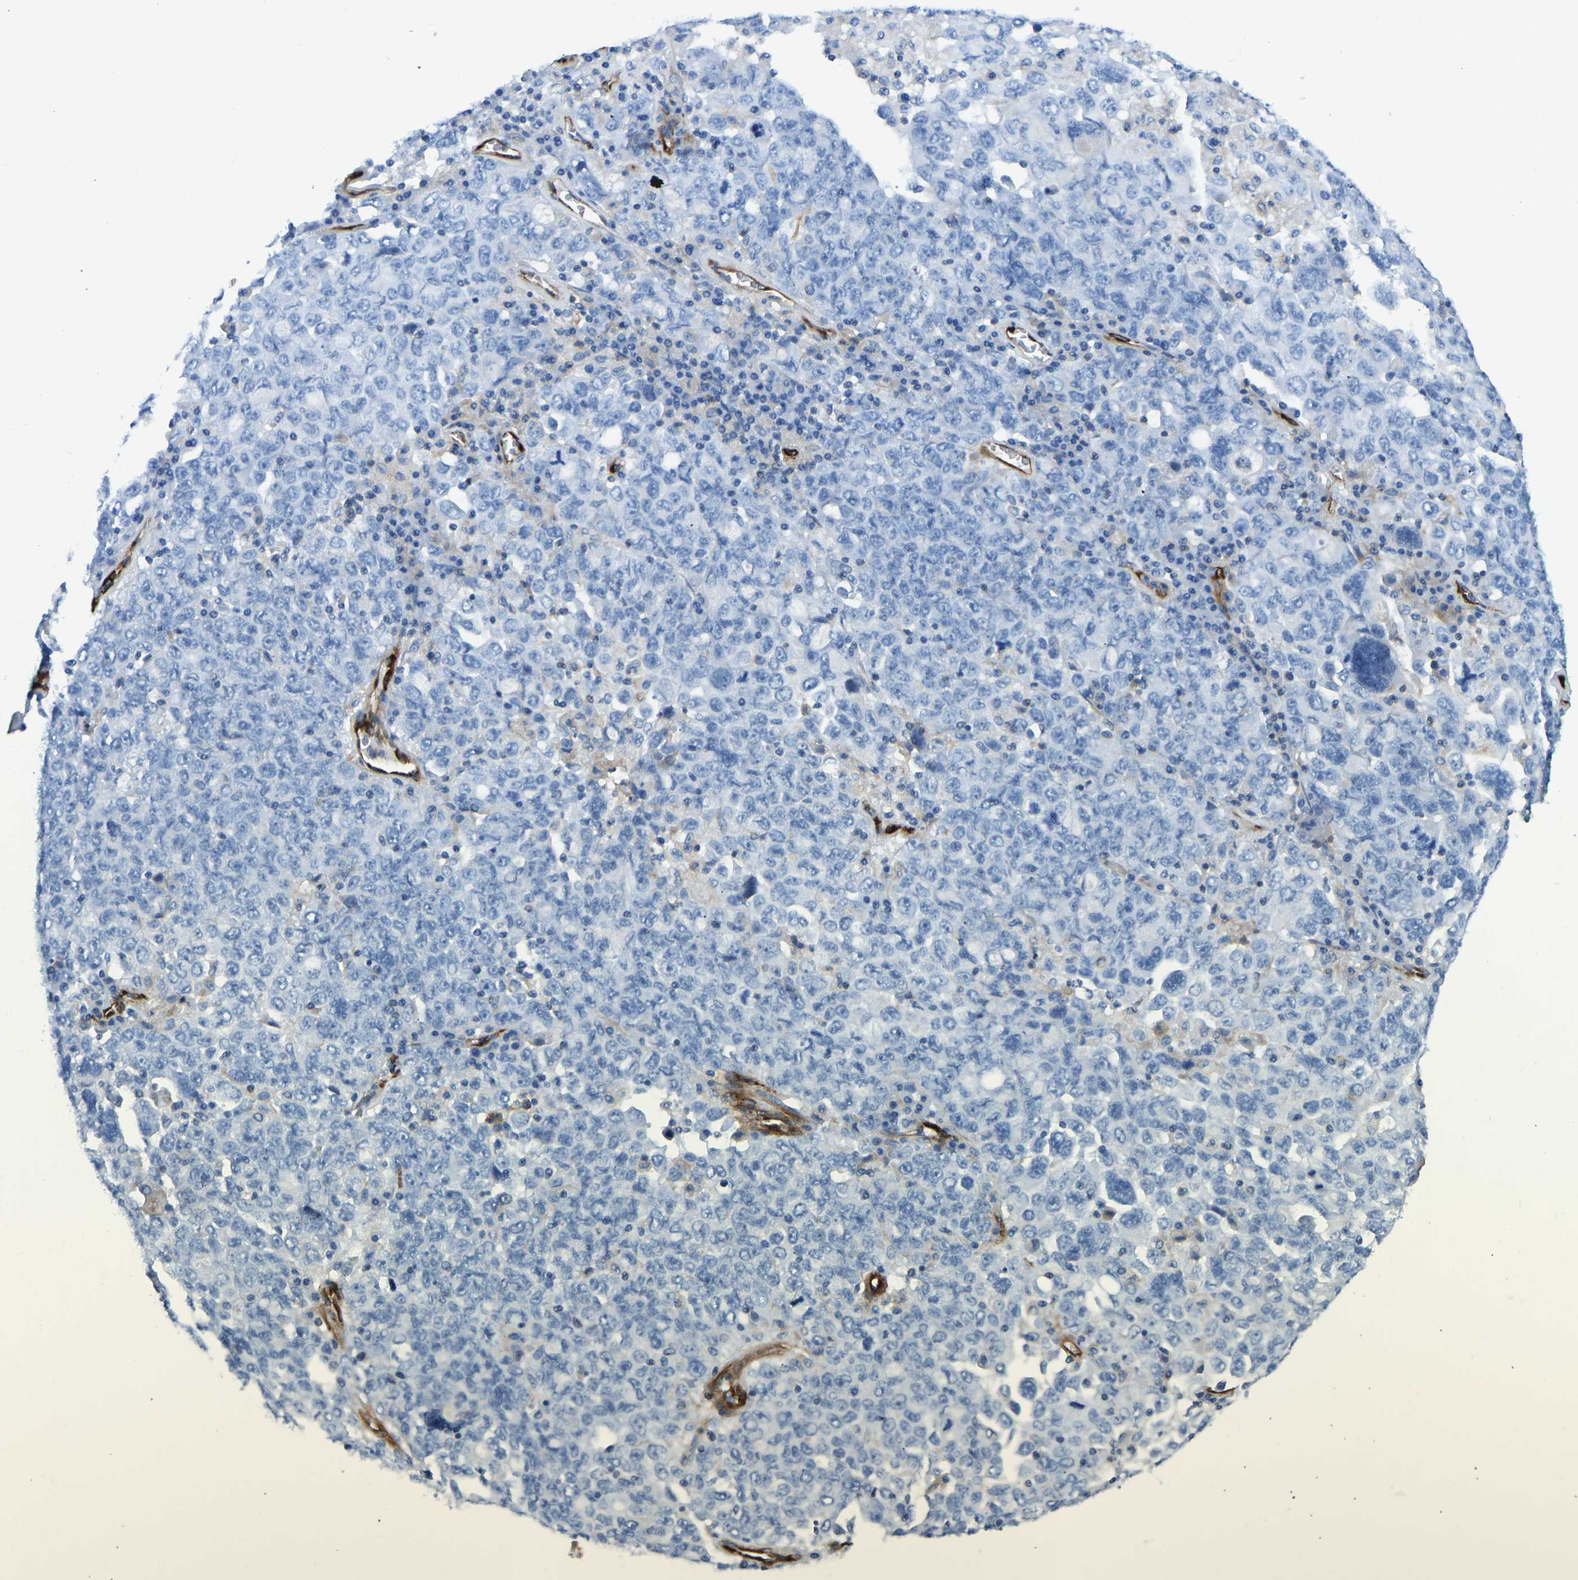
{"staining": {"intensity": "negative", "quantity": "none", "location": "none"}, "tissue": "ovarian cancer", "cell_type": "Tumor cells", "image_type": "cancer", "snomed": [{"axis": "morphology", "description": "Carcinoma, endometroid"}, {"axis": "topography", "description": "Ovary"}], "caption": "This is an immunohistochemistry (IHC) image of human ovarian endometroid carcinoma. There is no expression in tumor cells.", "gene": "COL15A1", "patient": {"sex": "female", "age": 62}}